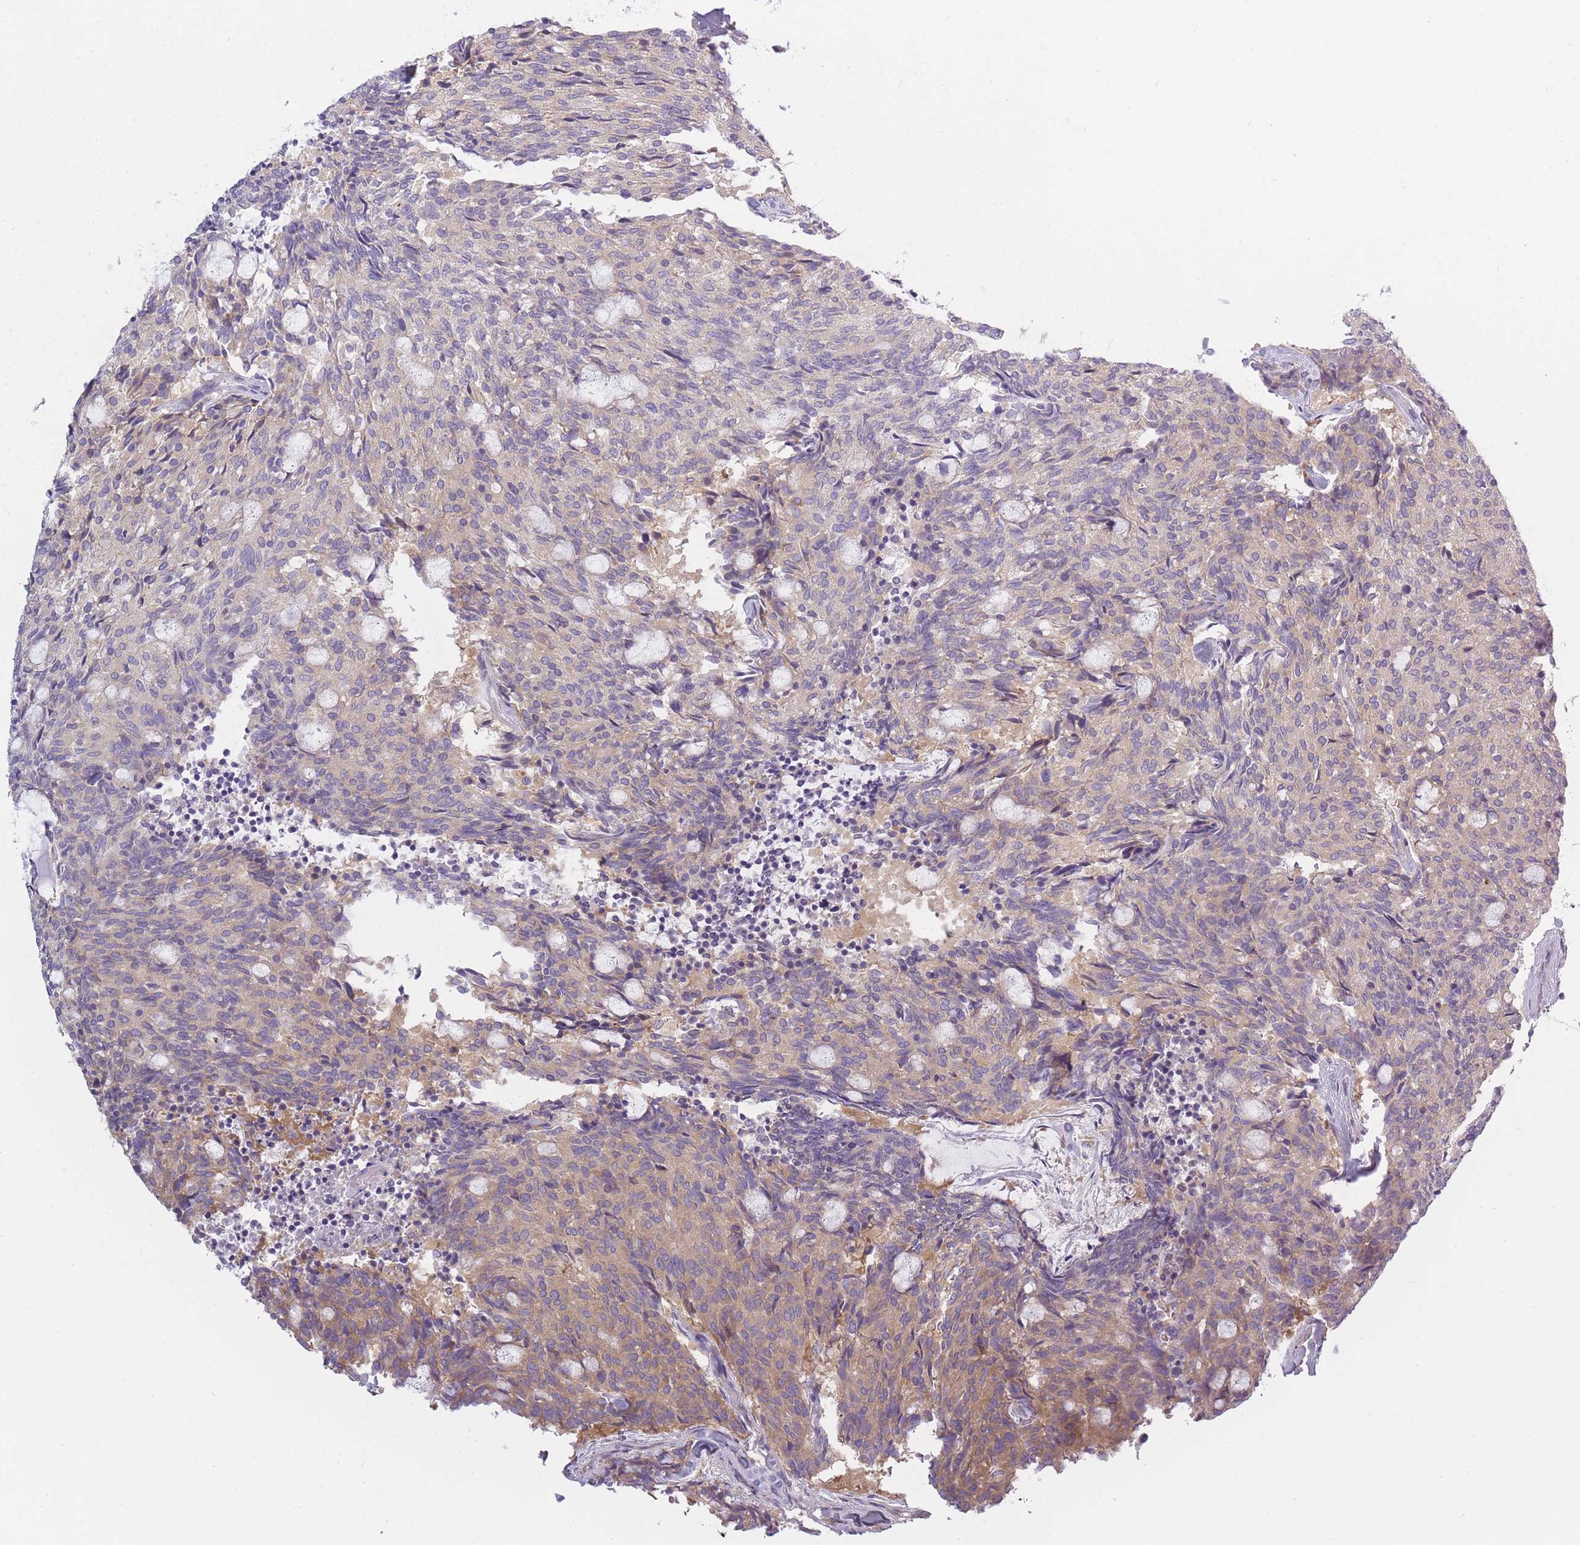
{"staining": {"intensity": "weak", "quantity": "<25%", "location": "cytoplasmic/membranous"}, "tissue": "carcinoid", "cell_type": "Tumor cells", "image_type": "cancer", "snomed": [{"axis": "morphology", "description": "Carcinoid, malignant, NOS"}, {"axis": "topography", "description": "Pancreas"}], "caption": "IHC of human malignant carcinoid demonstrates no expression in tumor cells.", "gene": "AP3M2", "patient": {"sex": "female", "age": 54}}